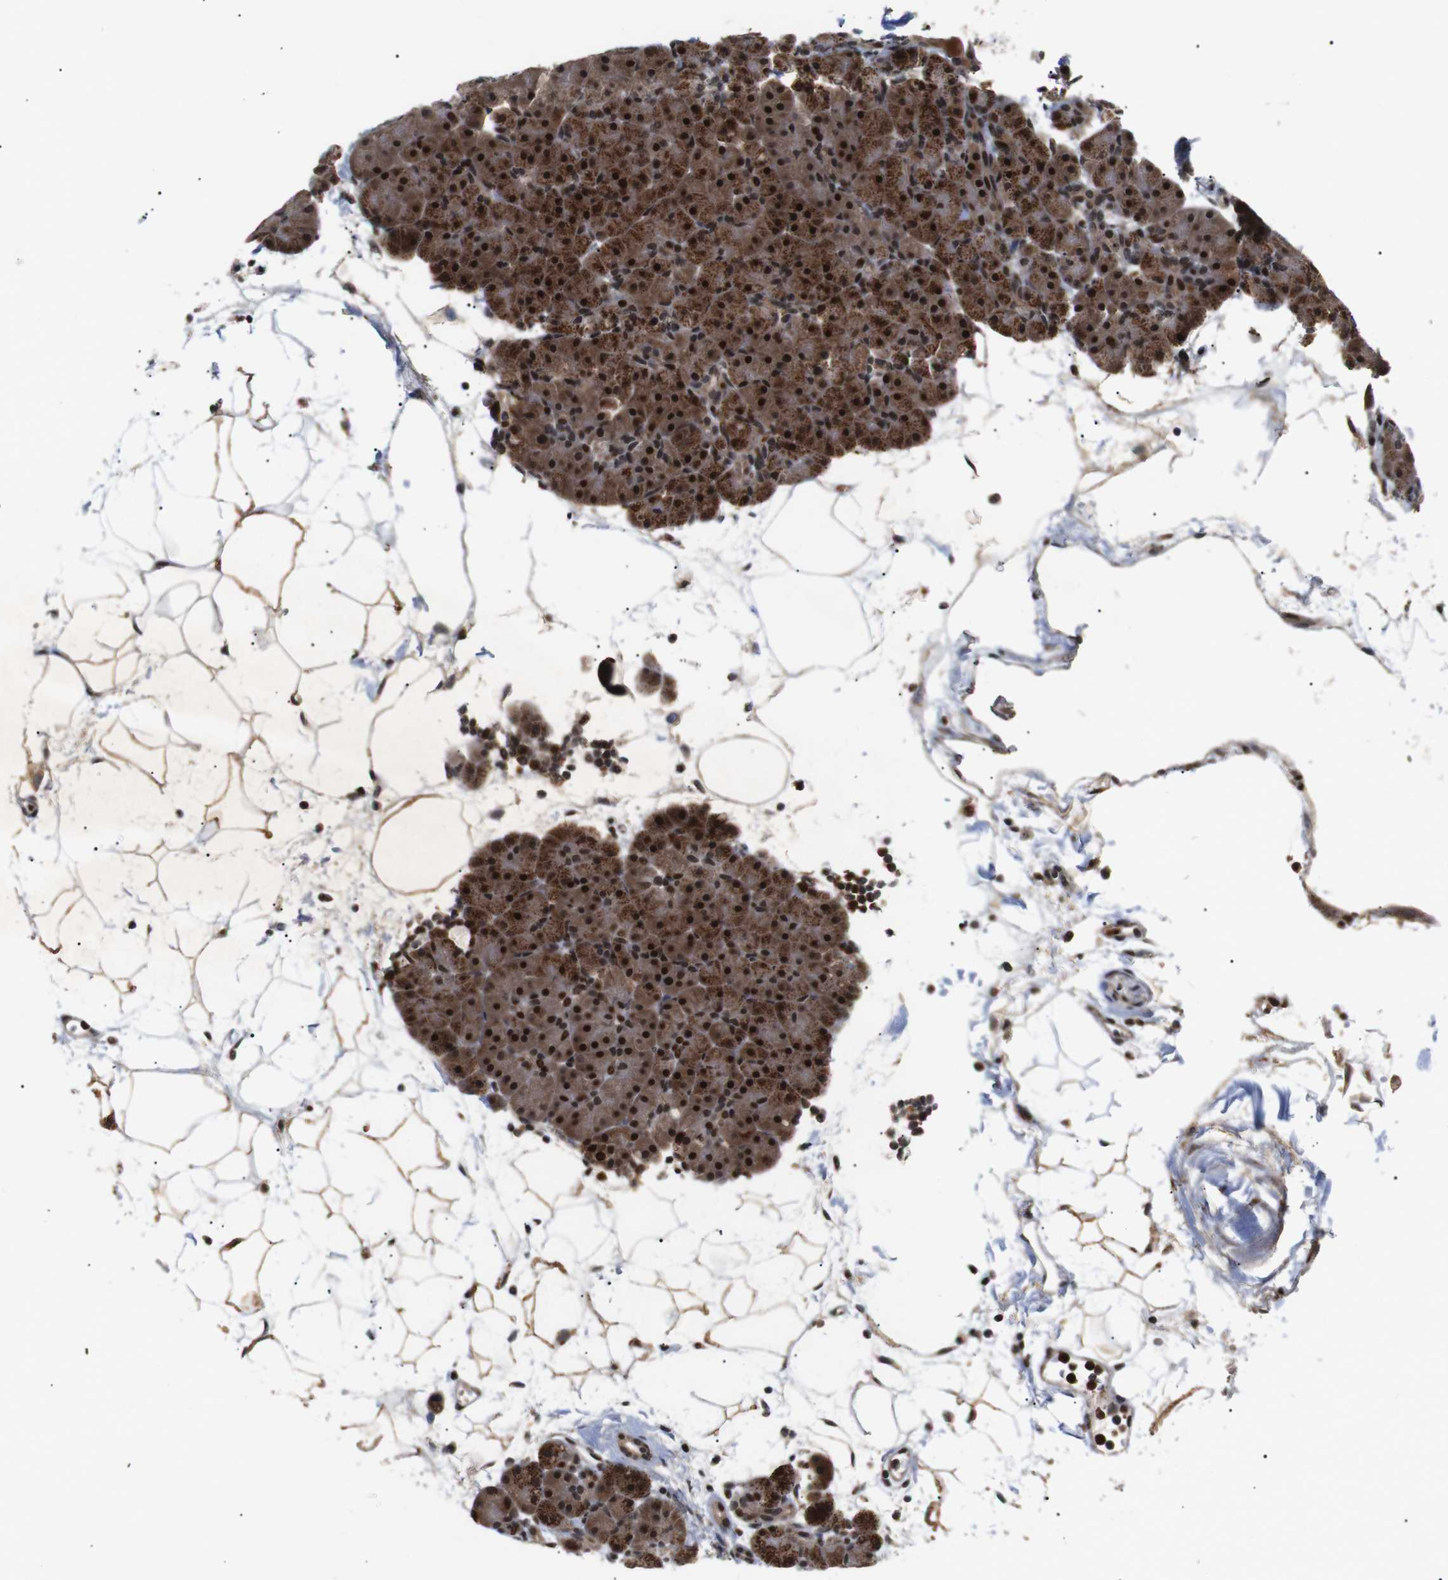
{"staining": {"intensity": "strong", "quantity": ">75%", "location": "cytoplasmic/membranous,nuclear"}, "tissue": "pancreas", "cell_type": "Exocrine glandular cells", "image_type": "normal", "snomed": [{"axis": "morphology", "description": "Normal tissue, NOS"}, {"axis": "topography", "description": "Pancreas"}], "caption": "Immunohistochemistry staining of unremarkable pancreas, which exhibits high levels of strong cytoplasmic/membranous,nuclear staining in about >75% of exocrine glandular cells indicating strong cytoplasmic/membranous,nuclear protein staining. The staining was performed using DAB (3,3'-diaminobenzidine) (brown) for protein detection and nuclei were counterstained in hematoxylin (blue).", "gene": "KIF23", "patient": {"sex": "male", "age": 66}}